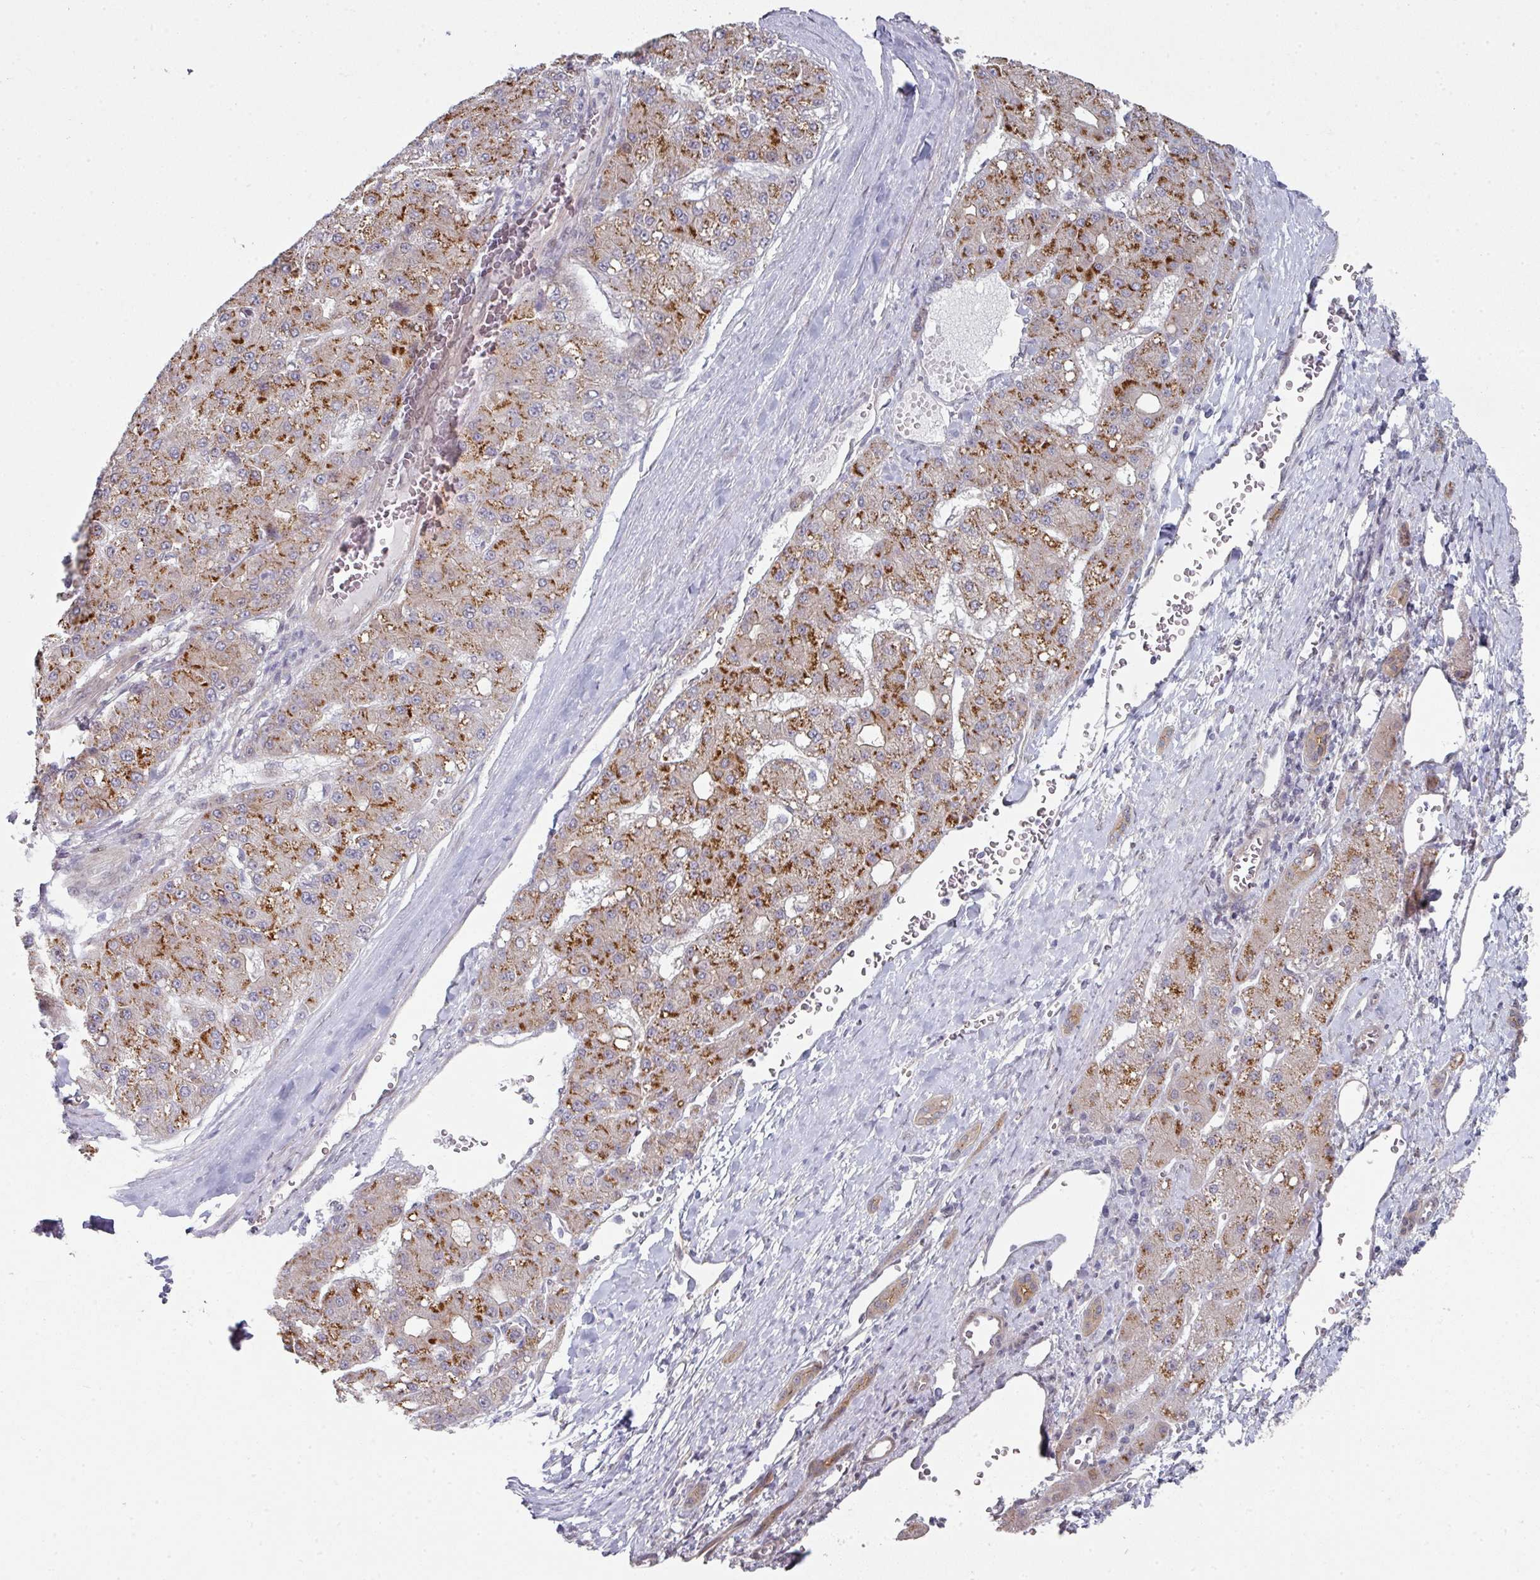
{"staining": {"intensity": "strong", "quantity": "25%-75%", "location": "cytoplasmic/membranous"}, "tissue": "liver cancer", "cell_type": "Tumor cells", "image_type": "cancer", "snomed": [{"axis": "morphology", "description": "Carcinoma, Hepatocellular, NOS"}, {"axis": "topography", "description": "Liver"}], "caption": "A photomicrograph of human hepatocellular carcinoma (liver) stained for a protein reveals strong cytoplasmic/membranous brown staining in tumor cells.", "gene": "TMCC1", "patient": {"sex": "male", "age": 67}}